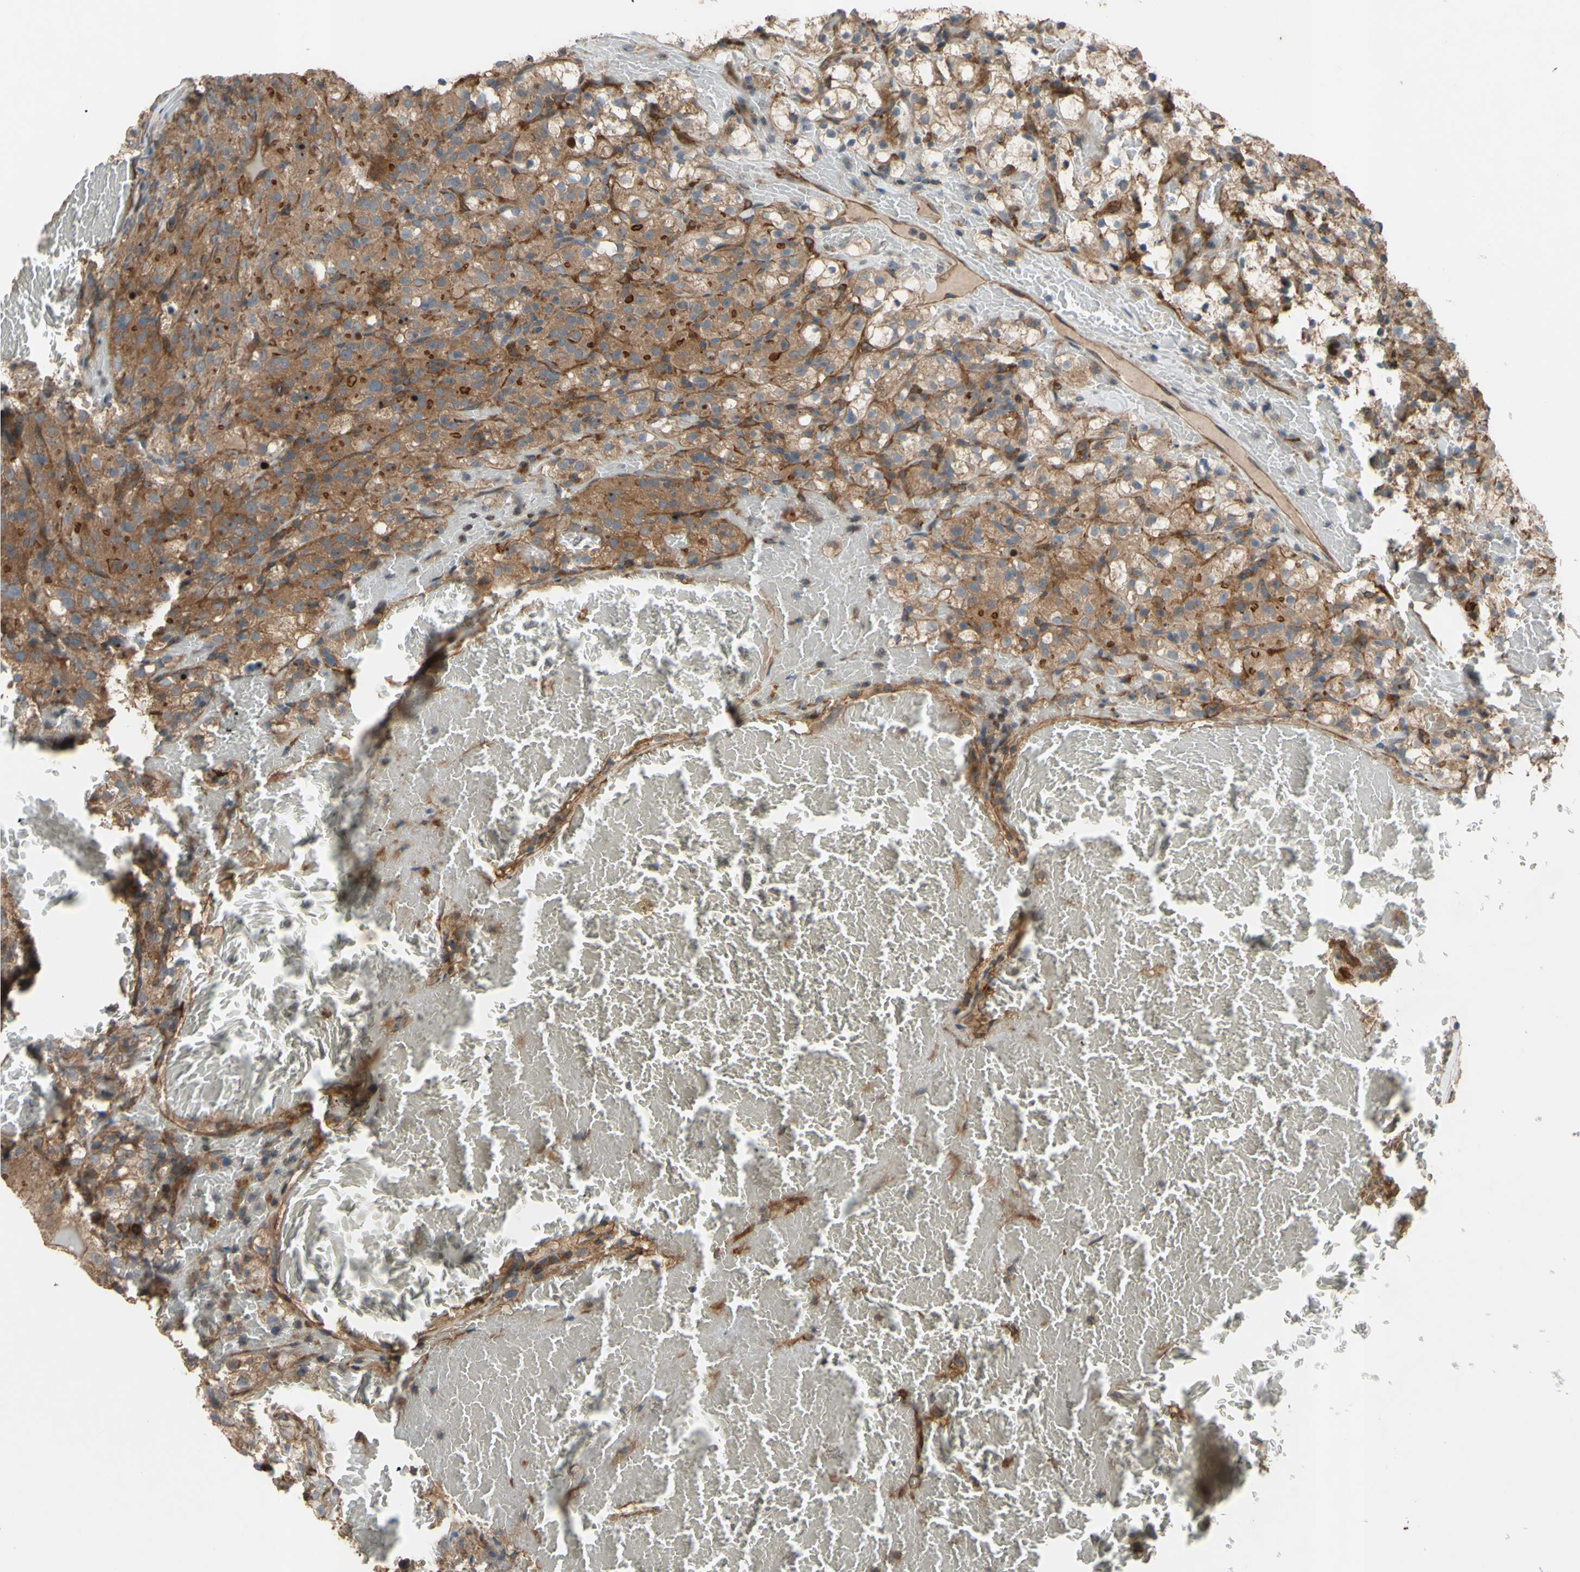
{"staining": {"intensity": "moderate", "quantity": ">75%", "location": "cytoplasmic/membranous"}, "tissue": "renal cancer", "cell_type": "Tumor cells", "image_type": "cancer", "snomed": [{"axis": "morphology", "description": "Adenocarcinoma, NOS"}, {"axis": "topography", "description": "Kidney"}], "caption": "Immunohistochemistry of human renal adenocarcinoma displays medium levels of moderate cytoplasmic/membranous positivity in approximately >75% of tumor cells. Ihc stains the protein in brown and the nuclei are stained blue.", "gene": "SHROOM4", "patient": {"sex": "male", "age": 61}}